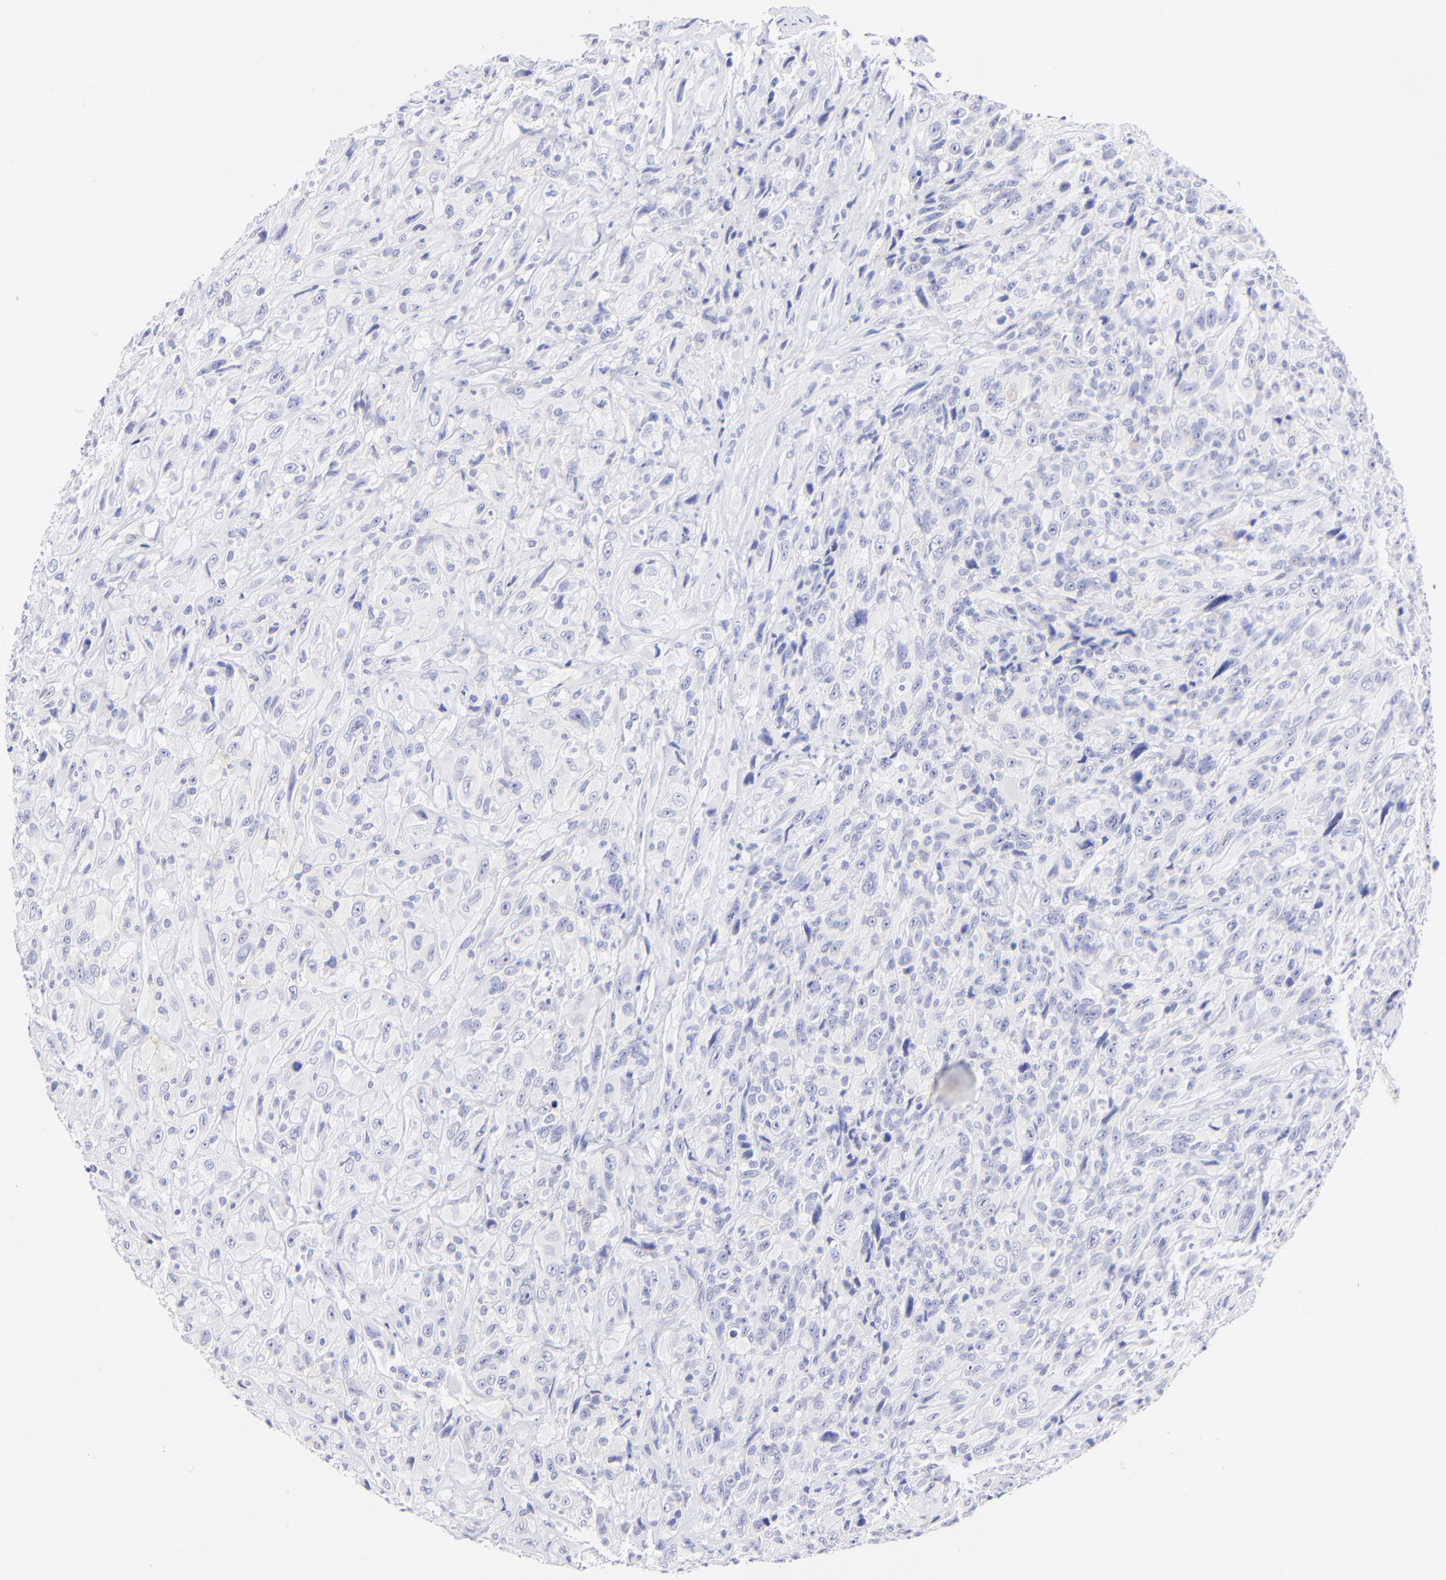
{"staining": {"intensity": "negative", "quantity": "none", "location": "none"}, "tissue": "glioma", "cell_type": "Tumor cells", "image_type": "cancer", "snomed": [{"axis": "morphology", "description": "Glioma, malignant, High grade"}, {"axis": "topography", "description": "Brain"}], "caption": "Malignant glioma (high-grade) stained for a protein using immunohistochemistry exhibits no staining tumor cells.", "gene": "RAB3A", "patient": {"sex": "male", "age": 48}}